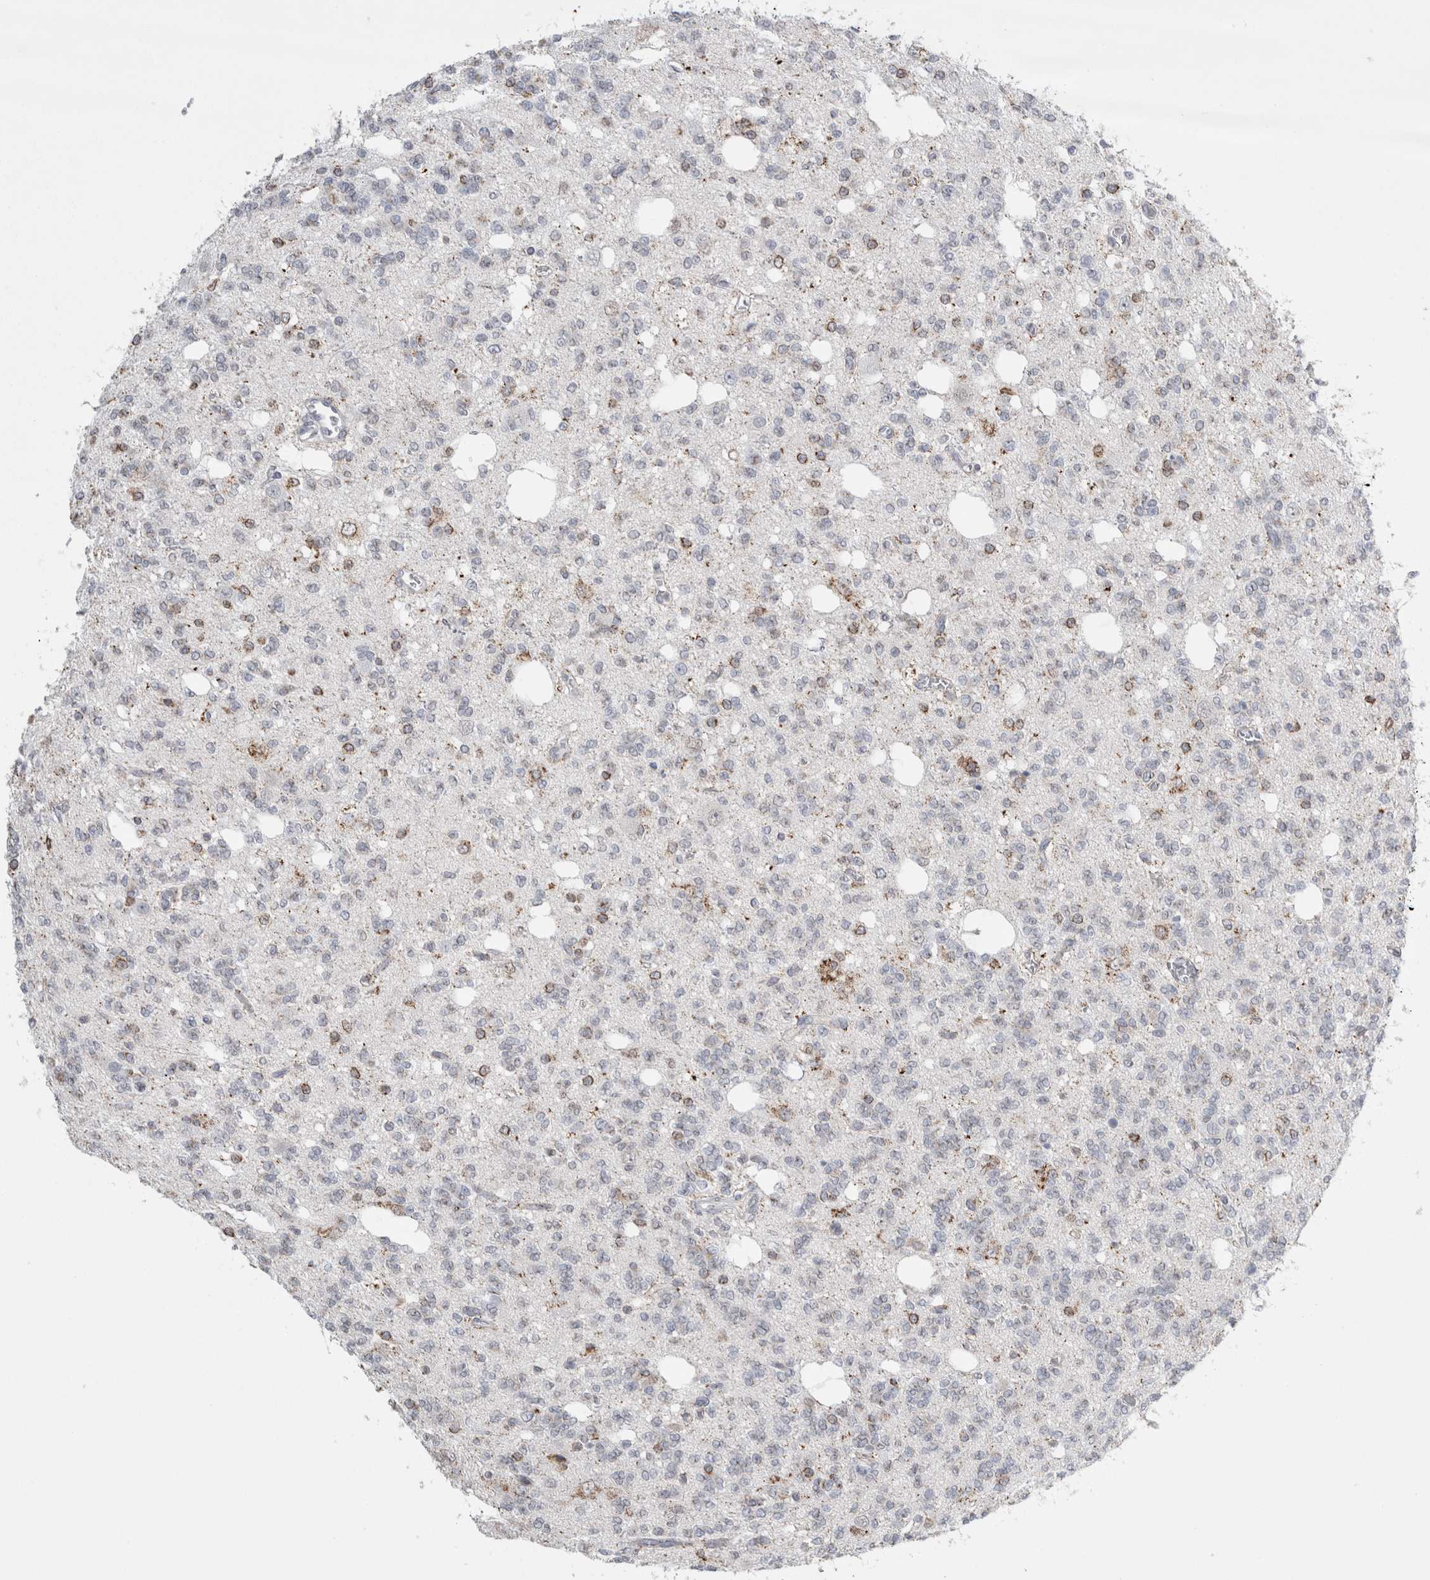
{"staining": {"intensity": "moderate", "quantity": "25%-75%", "location": "cytoplasmic/membranous"}, "tissue": "glioma", "cell_type": "Tumor cells", "image_type": "cancer", "snomed": [{"axis": "morphology", "description": "Glioma, malignant, Low grade"}, {"axis": "topography", "description": "Brain"}], "caption": "Immunohistochemistry (IHC) staining of glioma, which exhibits medium levels of moderate cytoplasmic/membranous positivity in about 25%-75% of tumor cells indicating moderate cytoplasmic/membranous protein positivity. The staining was performed using DAB (brown) for protein detection and nuclei were counterstained in hematoxylin (blue).", "gene": "PLIN1", "patient": {"sex": "male", "age": 38}}